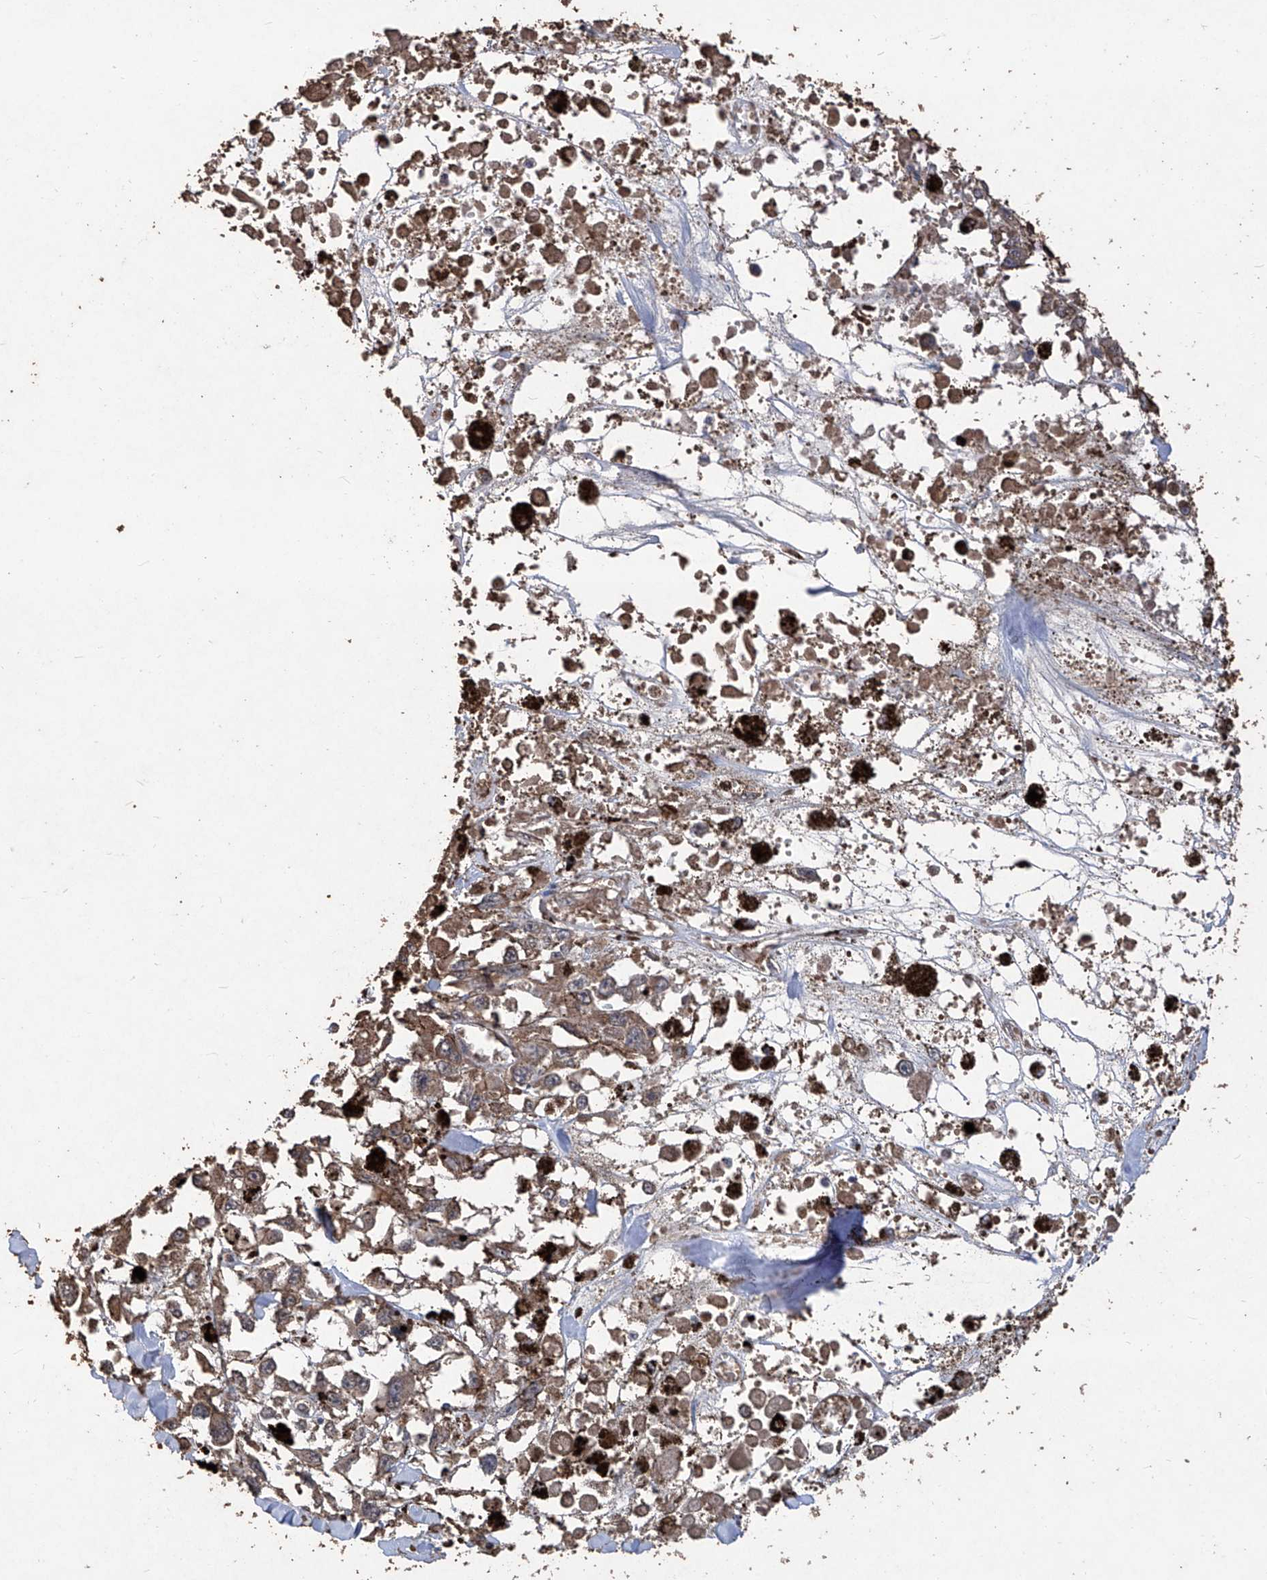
{"staining": {"intensity": "weak", "quantity": ">75%", "location": "cytoplasmic/membranous"}, "tissue": "melanoma", "cell_type": "Tumor cells", "image_type": "cancer", "snomed": [{"axis": "morphology", "description": "Malignant melanoma, Metastatic site"}, {"axis": "topography", "description": "Lymph node"}], "caption": "IHC (DAB) staining of malignant melanoma (metastatic site) shows weak cytoplasmic/membranous protein staining in approximately >75% of tumor cells. Immunohistochemistry stains the protein of interest in brown and the nuclei are stained blue.", "gene": "EML1", "patient": {"sex": "male", "age": 59}}